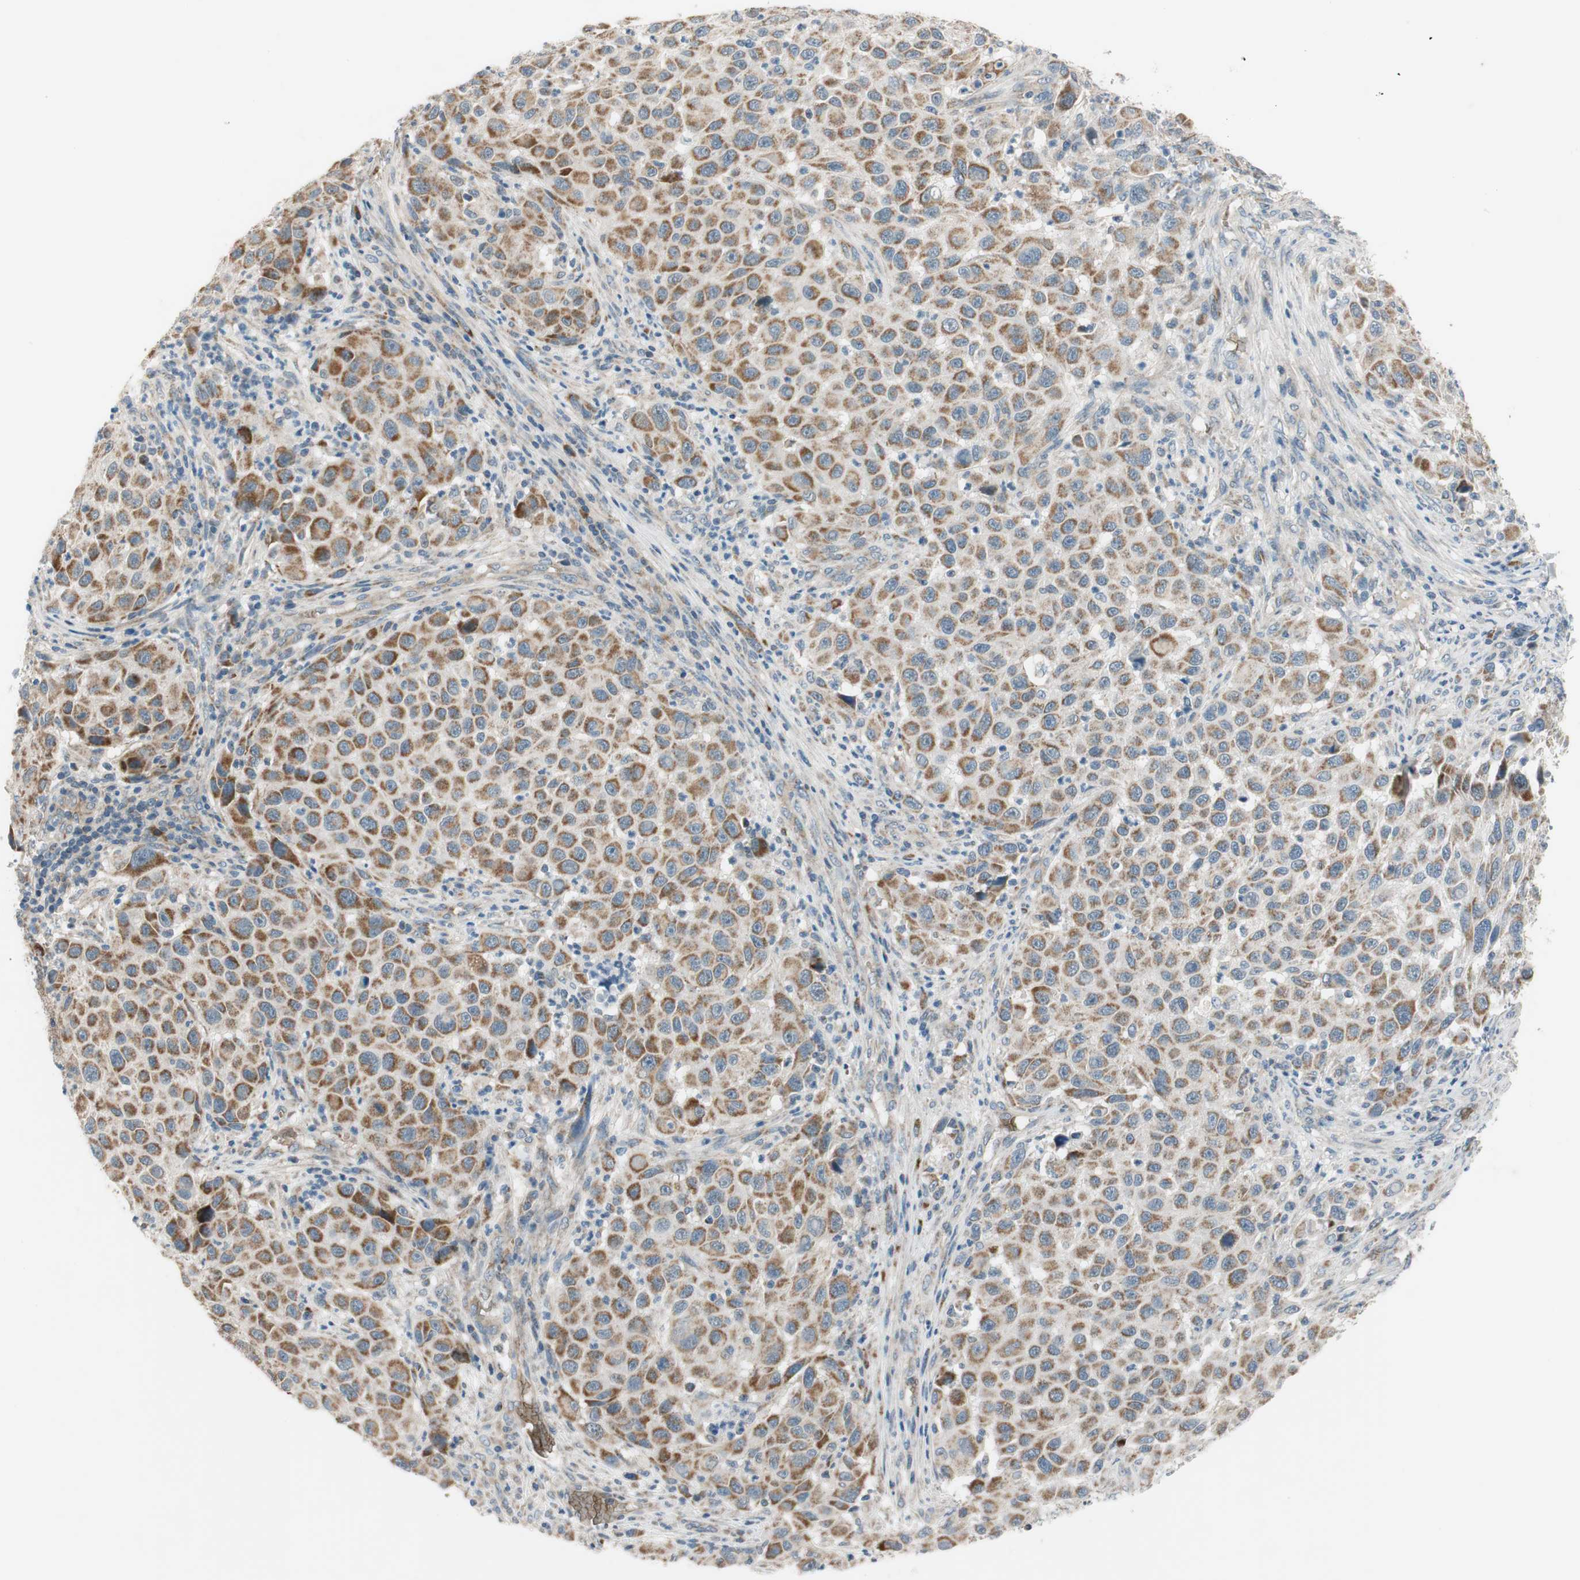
{"staining": {"intensity": "moderate", "quantity": ">75%", "location": "cytoplasmic/membranous"}, "tissue": "melanoma", "cell_type": "Tumor cells", "image_type": "cancer", "snomed": [{"axis": "morphology", "description": "Malignant melanoma, Metastatic site"}, {"axis": "topography", "description": "Lymph node"}], "caption": "Immunohistochemistry (IHC) of human malignant melanoma (metastatic site) demonstrates medium levels of moderate cytoplasmic/membranous staining in about >75% of tumor cells.", "gene": "GYPC", "patient": {"sex": "male", "age": 61}}